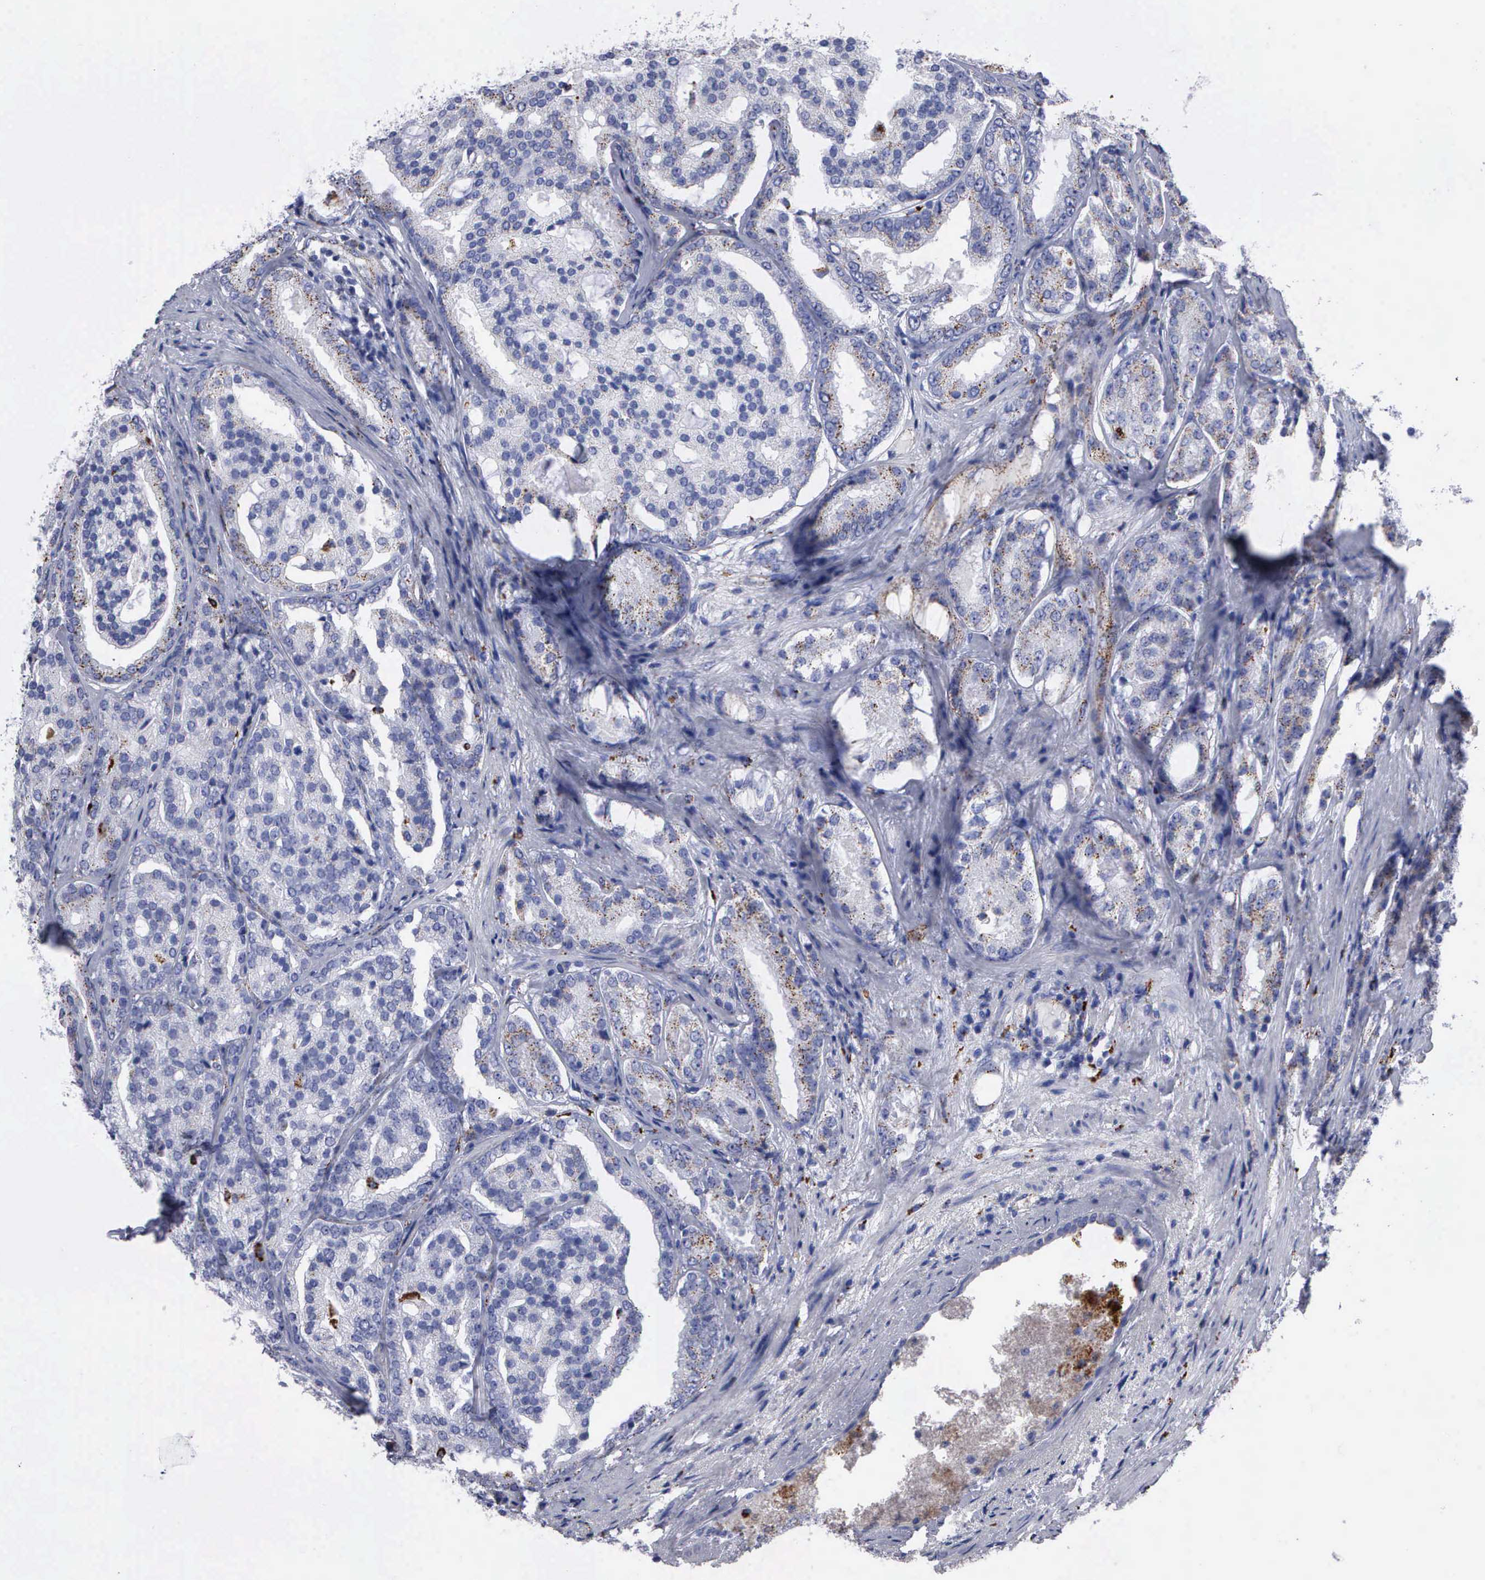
{"staining": {"intensity": "negative", "quantity": "none", "location": "none"}, "tissue": "prostate cancer", "cell_type": "Tumor cells", "image_type": "cancer", "snomed": [{"axis": "morphology", "description": "Adenocarcinoma, High grade"}, {"axis": "topography", "description": "Prostate"}], "caption": "This histopathology image is of prostate high-grade adenocarcinoma stained with immunohistochemistry to label a protein in brown with the nuclei are counter-stained blue. There is no staining in tumor cells. Nuclei are stained in blue.", "gene": "CTSL", "patient": {"sex": "male", "age": 64}}